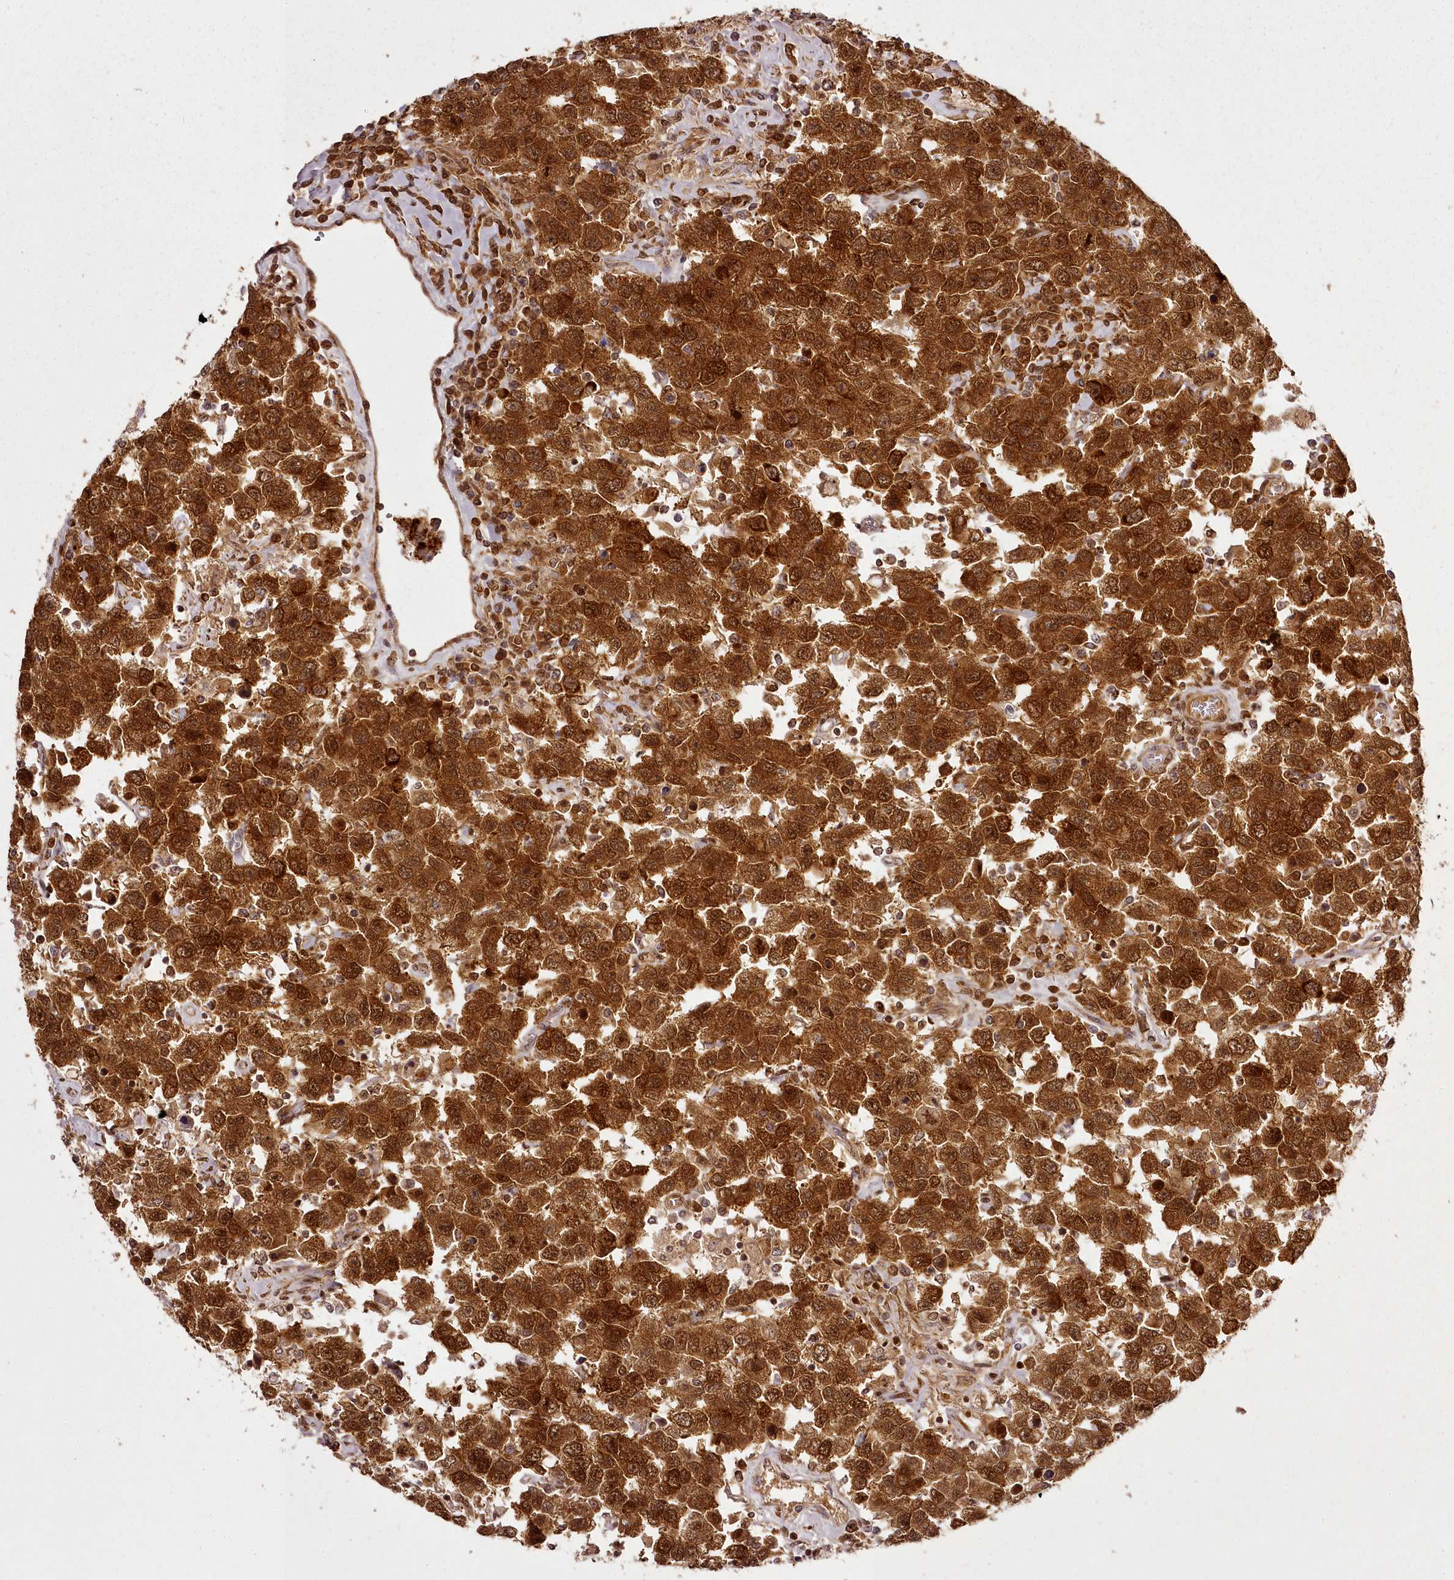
{"staining": {"intensity": "strong", "quantity": ">75%", "location": "cytoplasmic/membranous,nuclear"}, "tissue": "testis cancer", "cell_type": "Tumor cells", "image_type": "cancer", "snomed": [{"axis": "morphology", "description": "Seminoma, NOS"}, {"axis": "topography", "description": "Testis"}], "caption": "Protein staining shows strong cytoplasmic/membranous and nuclear positivity in approximately >75% of tumor cells in seminoma (testis).", "gene": "CHCHD2", "patient": {"sex": "male", "age": 41}}